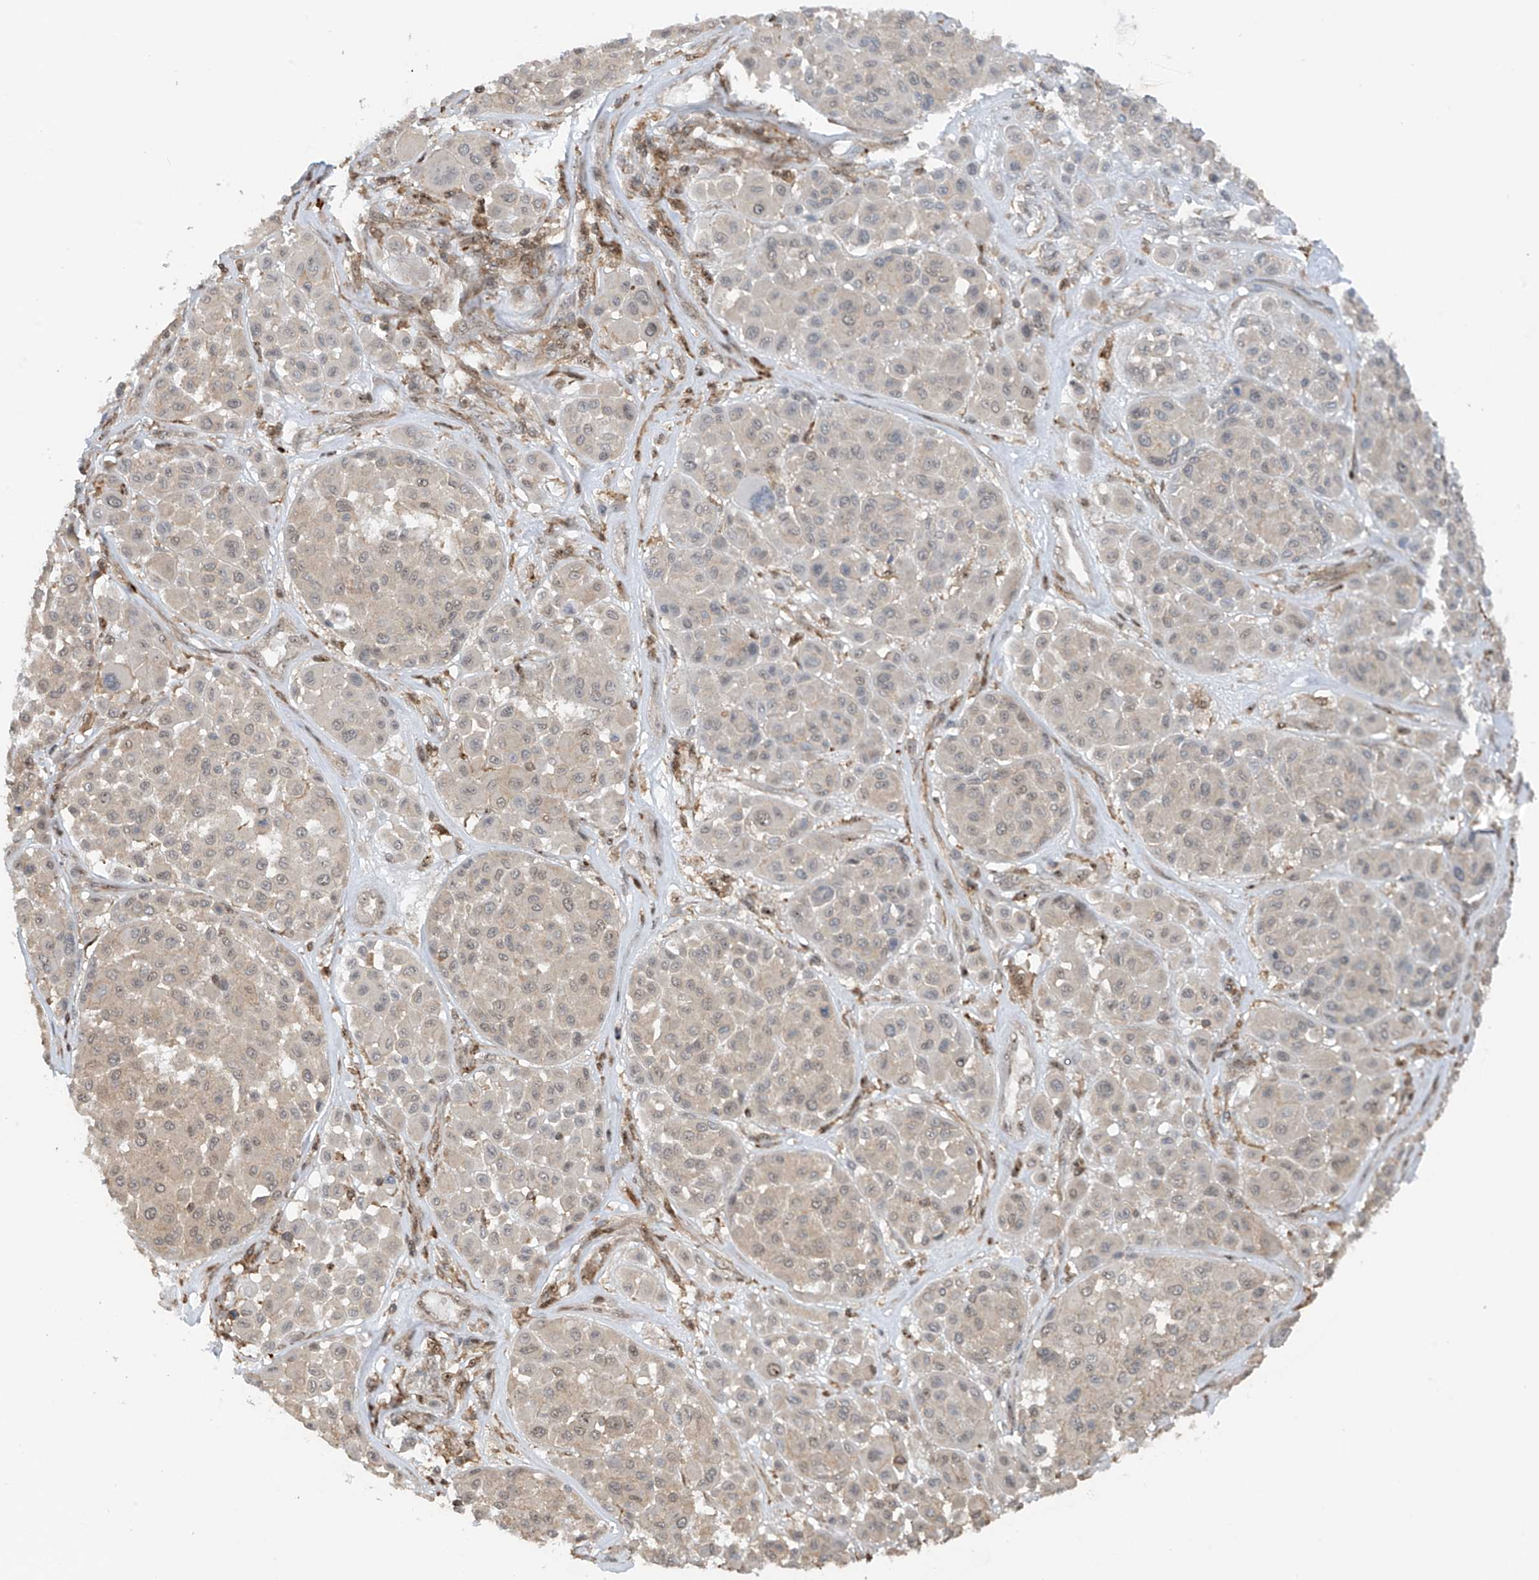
{"staining": {"intensity": "negative", "quantity": "none", "location": "none"}, "tissue": "melanoma", "cell_type": "Tumor cells", "image_type": "cancer", "snomed": [{"axis": "morphology", "description": "Malignant melanoma, Metastatic site"}, {"axis": "topography", "description": "Soft tissue"}], "caption": "The histopathology image exhibits no staining of tumor cells in melanoma.", "gene": "REPIN1", "patient": {"sex": "male", "age": 41}}